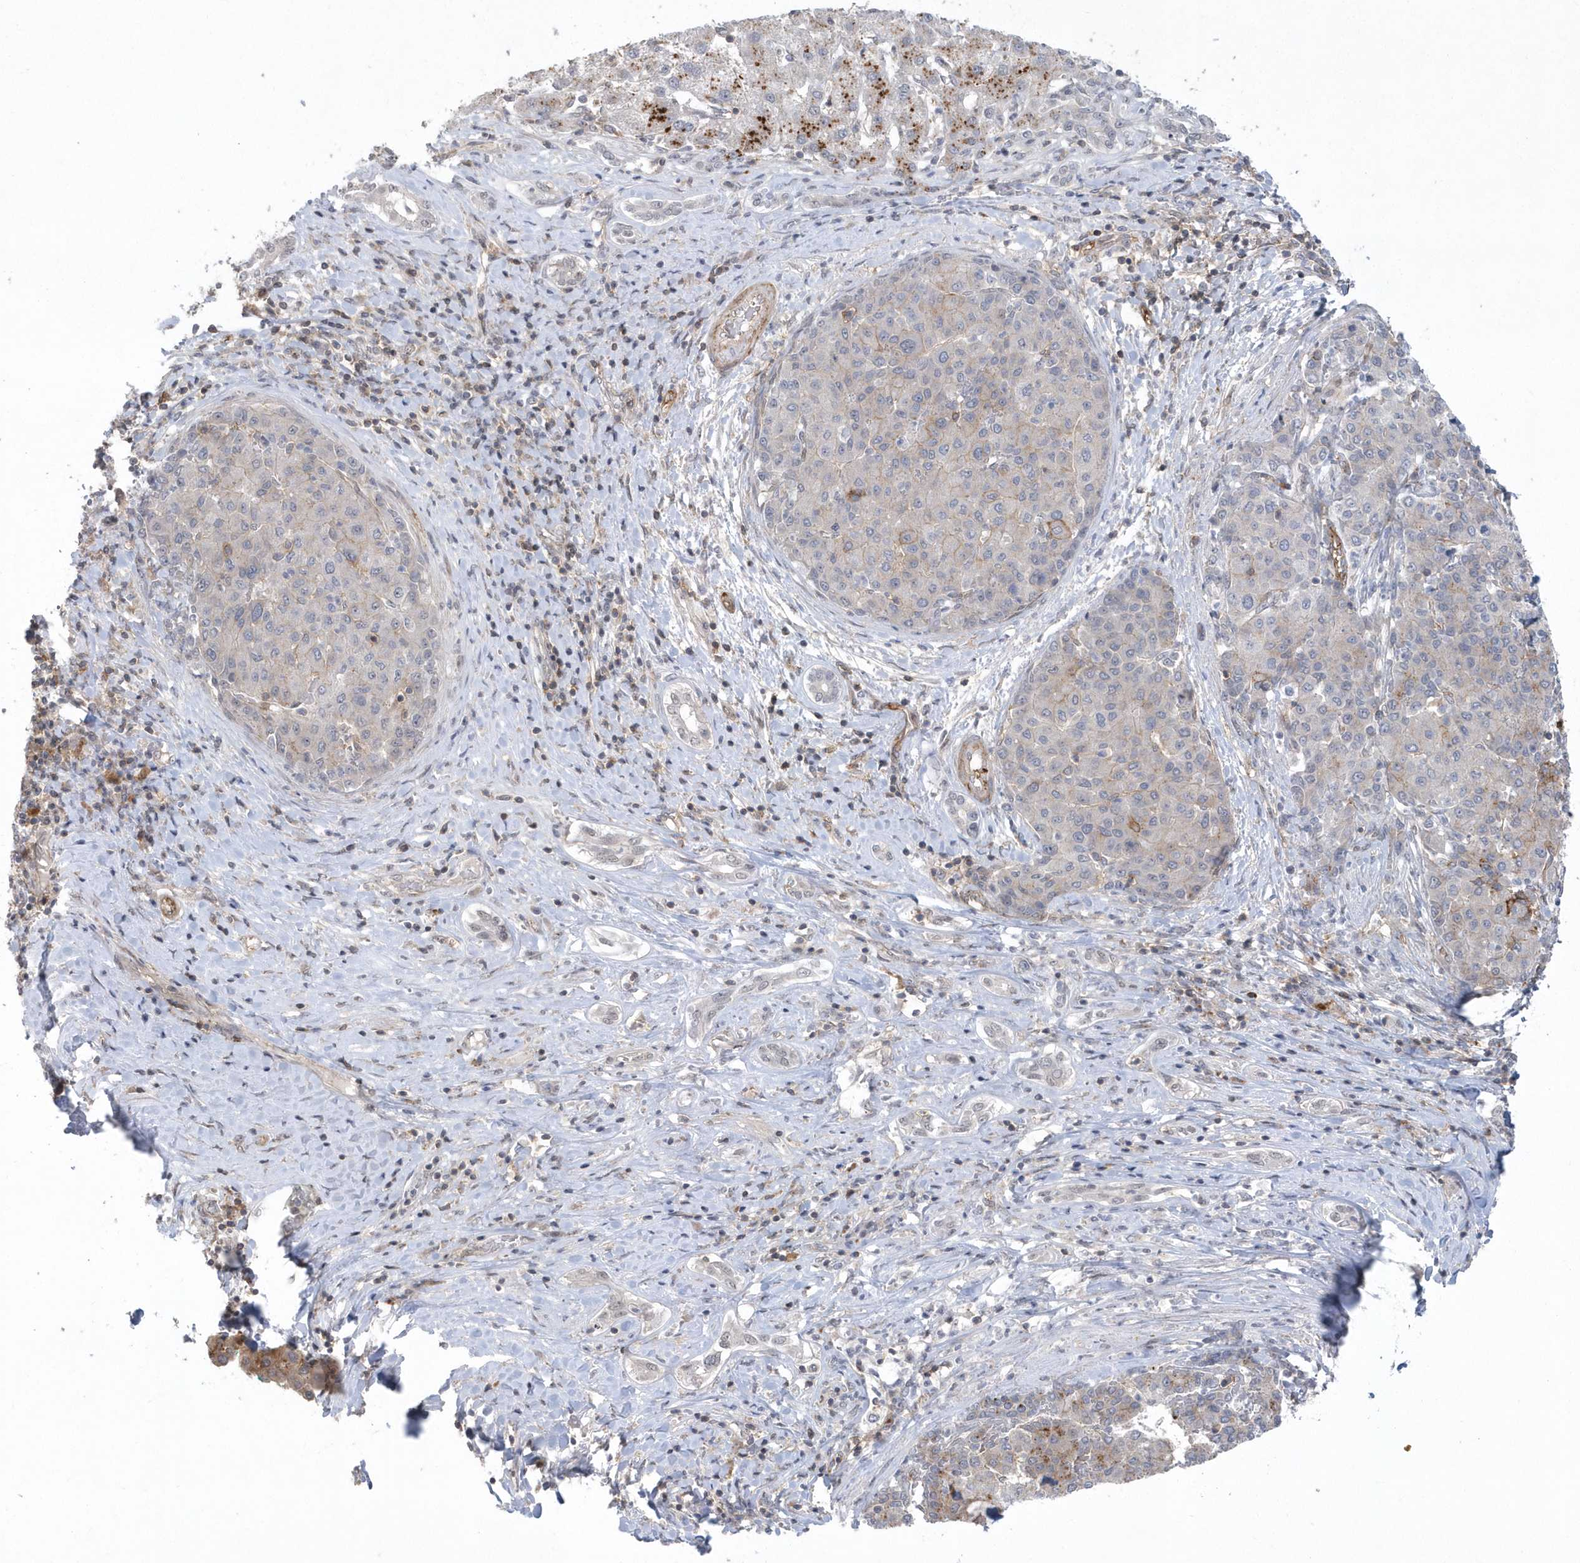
{"staining": {"intensity": "moderate", "quantity": "25%-75%", "location": "cytoplasmic/membranous"}, "tissue": "liver cancer", "cell_type": "Tumor cells", "image_type": "cancer", "snomed": [{"axis": "morphology", "description": "Carcinoma, Hepatocellular, NOS"}, {"axis": "topography", "description": "Liver"}], "caption": "Protein staining exhibits moderate cytoplasmic/membranous positivity in about 25%-75% of tumor cells in liver hepatocellular carcinoma.", "gene": "CRIP3", "patient": {"sex": "male", "age": 65}}